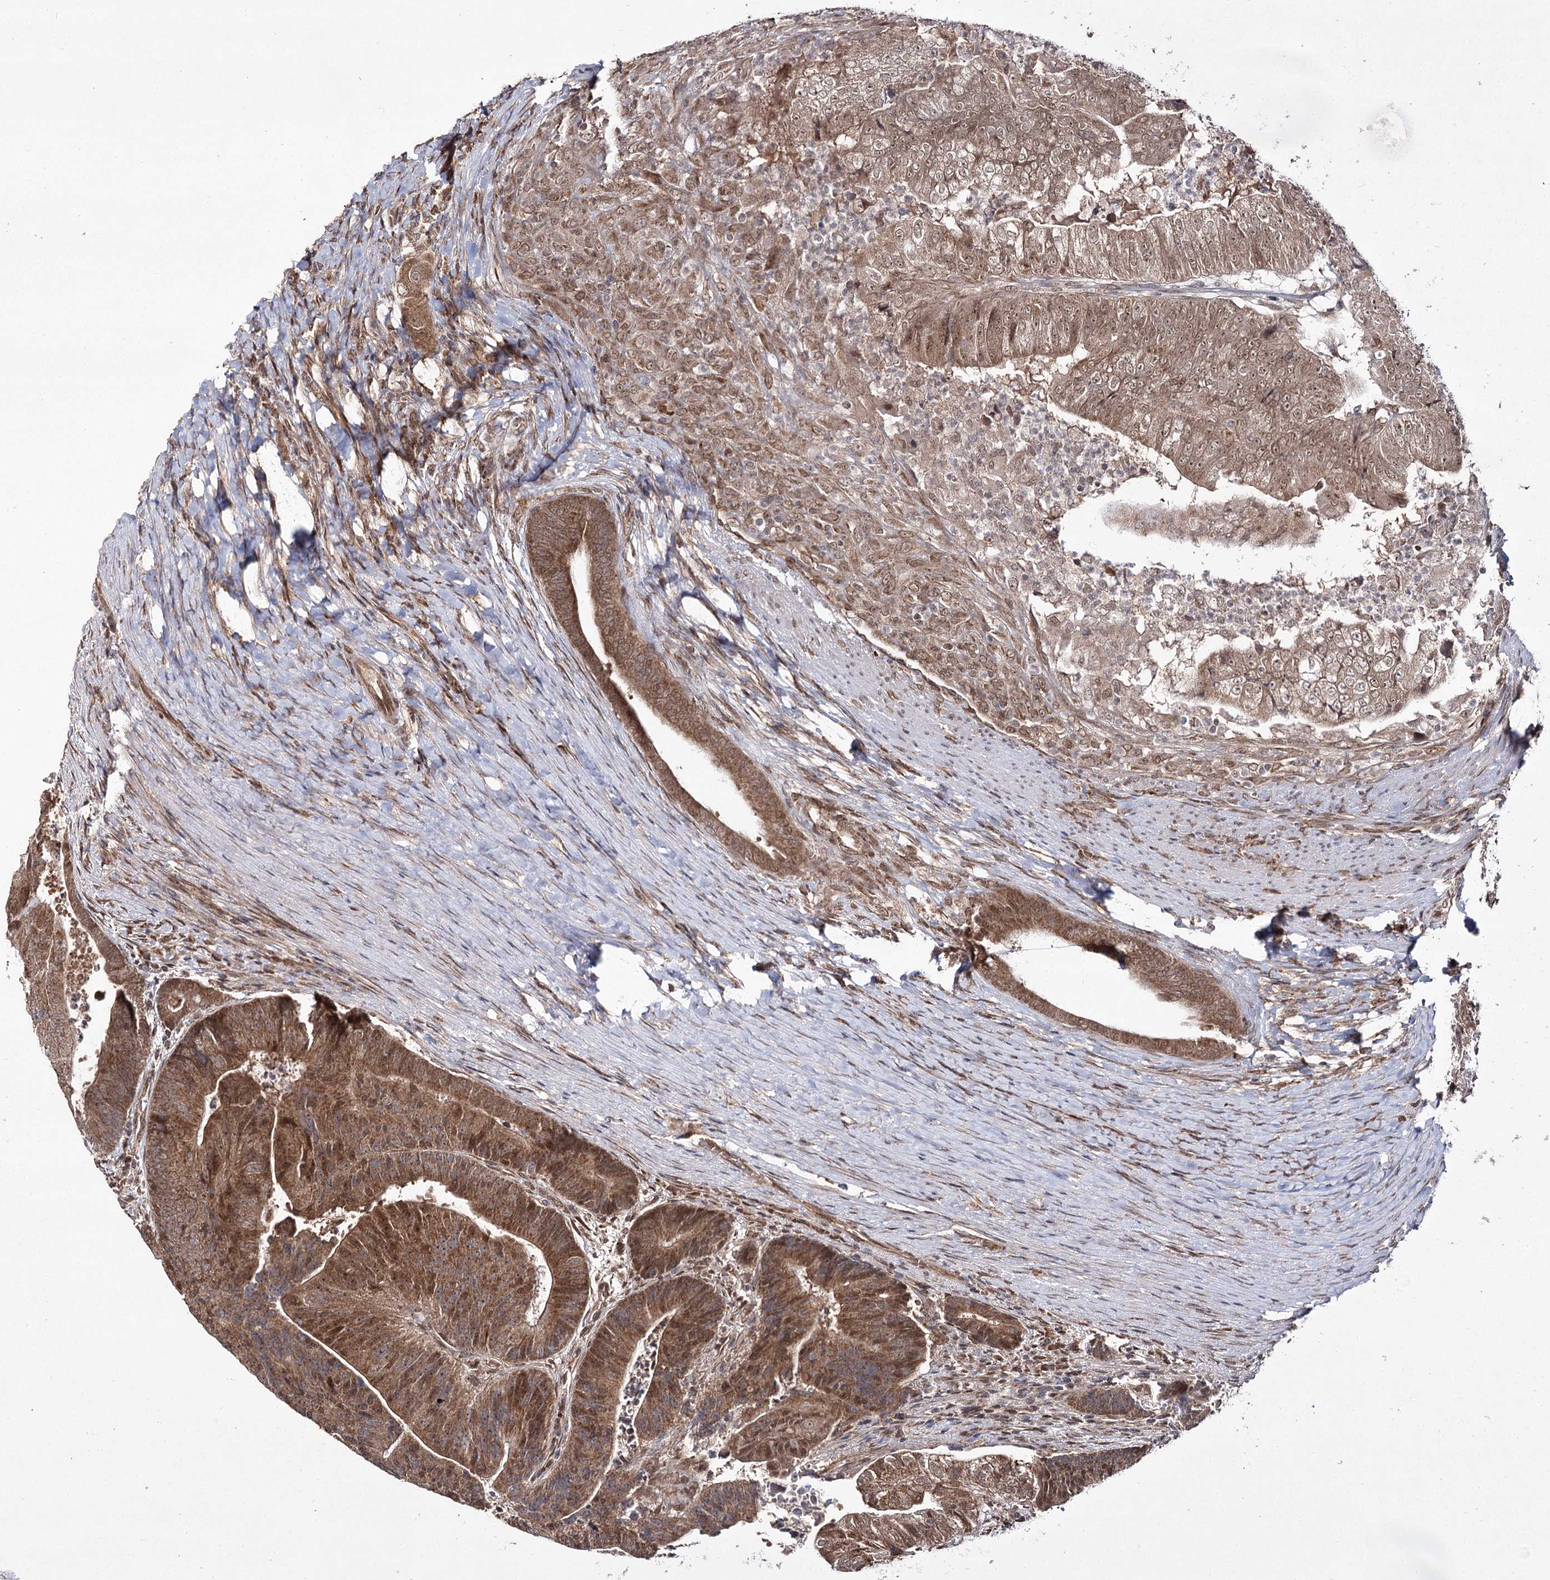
{"staining": {"intensity": "moderate", "quantity": ">75%", "location": "cytoplasmic/membranous,nuclear"}, "tissue": "colorectal cancer", "cell_type": "Tumor cells", "image_type": "cancer", "snomed": [{"axis": "morphology", "description": "Adenocarcinoma, NOS"}, {"axis": "topography", "description": "Colon"}], "caption": "Colorectal cancer (adenocarcinoma) tissue displays moderate cytoplasmic/membranous and nuclear staining in about >75% of tumor cells, visualized by immunohistochemistry.", "gene": "TRNT1", "patient": {"sex": "female", "age": 67}}